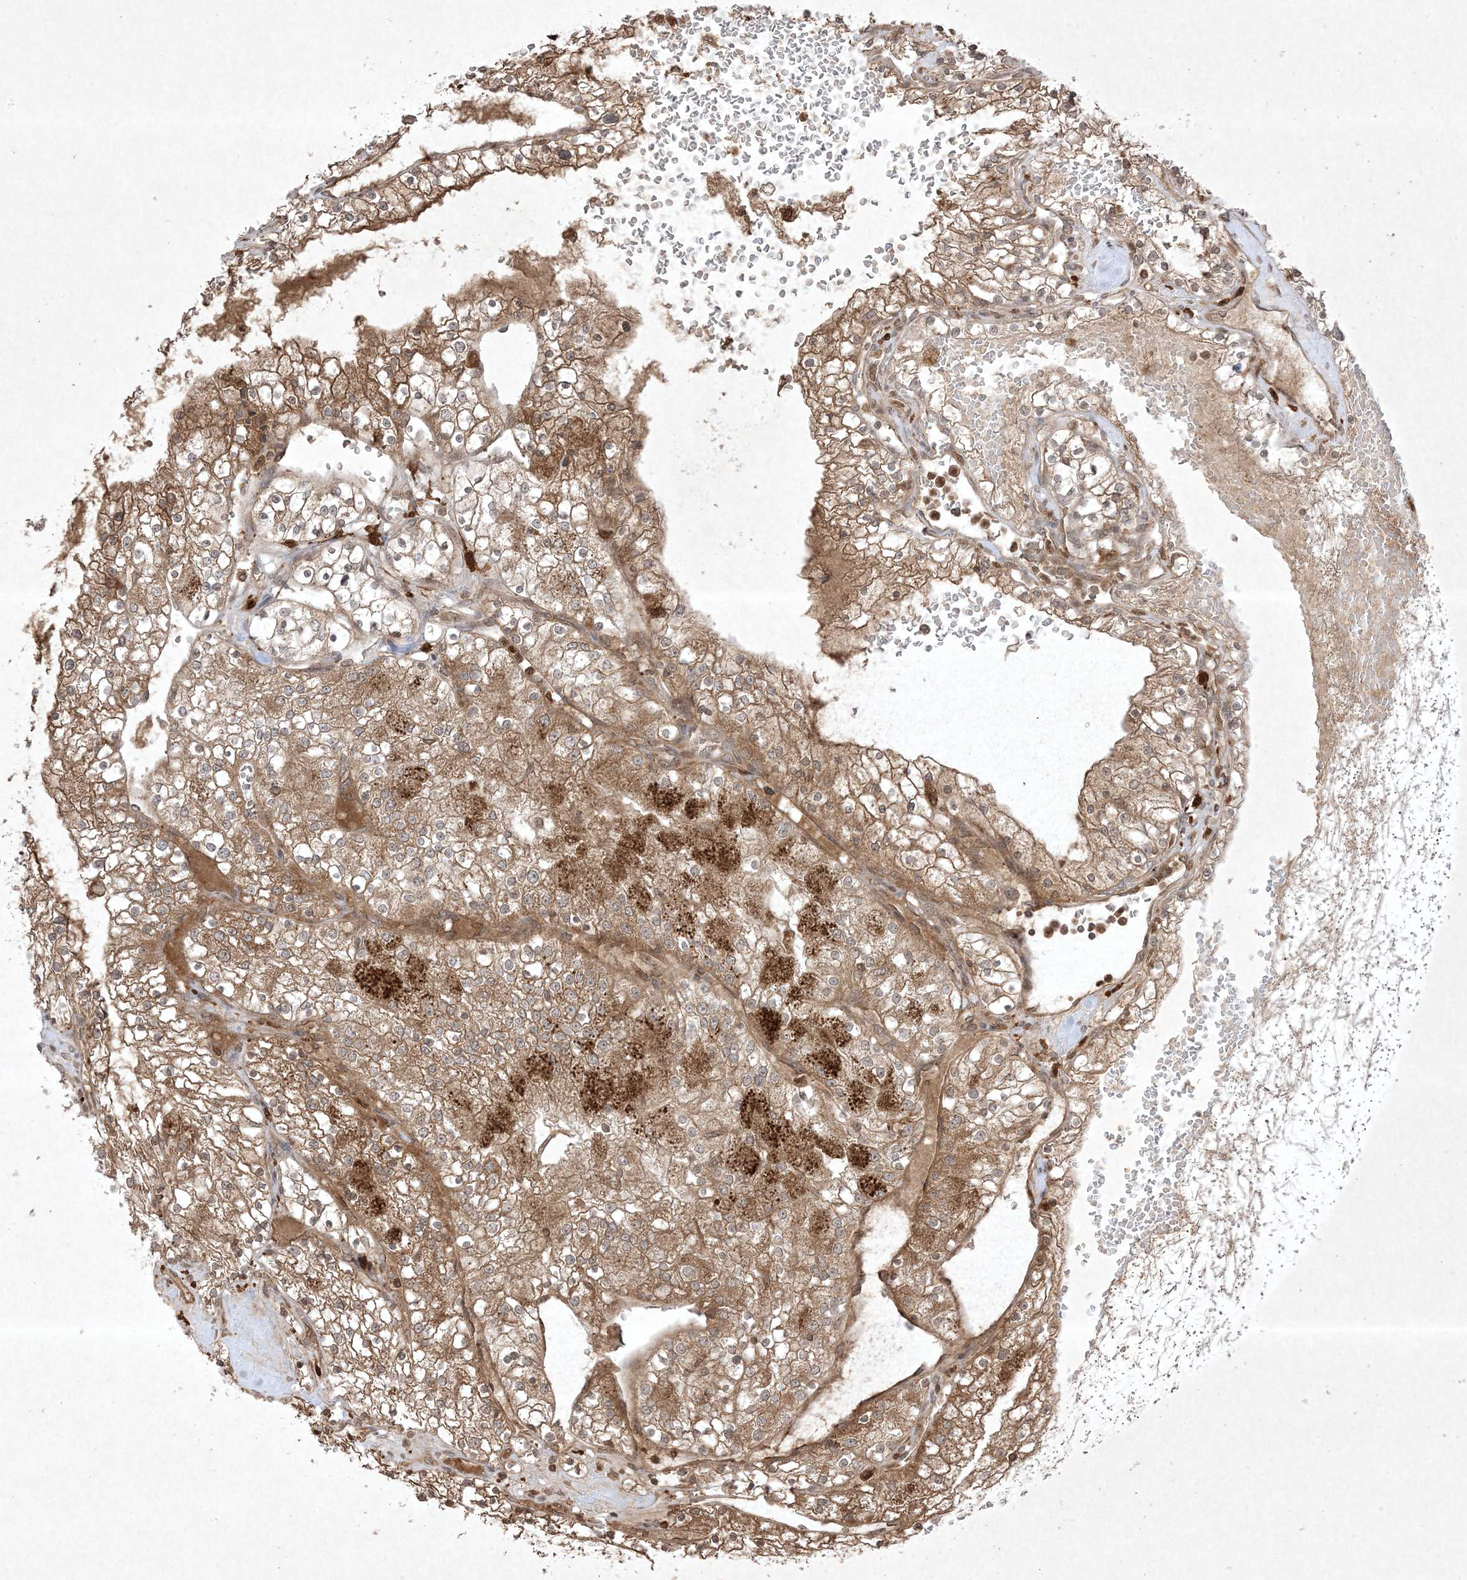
{"staining": {"intensity": "moderate", "quantity": ">75%", "location": "cytoplasmic/membranous"}, "tissue": "renal cancer", "cell_type": "Tumor cells", "image_type": "cancer", "snomed": [{"axis": "morphology", "description": "Normal tissue, NOS"}, {"axis": "morphology", "description": "Adenocarcinoma, NOS"}, {"axis": "topography", "description": "Kidney"}], "caption": "Renal adenocarcinoma stained with a brown dye reveals moderate cytoplasmic/membranous positive expression in approximately >75% of tumor cells.", "gene": "PTK6", "patient": {"sex": "male", "age": 68}}